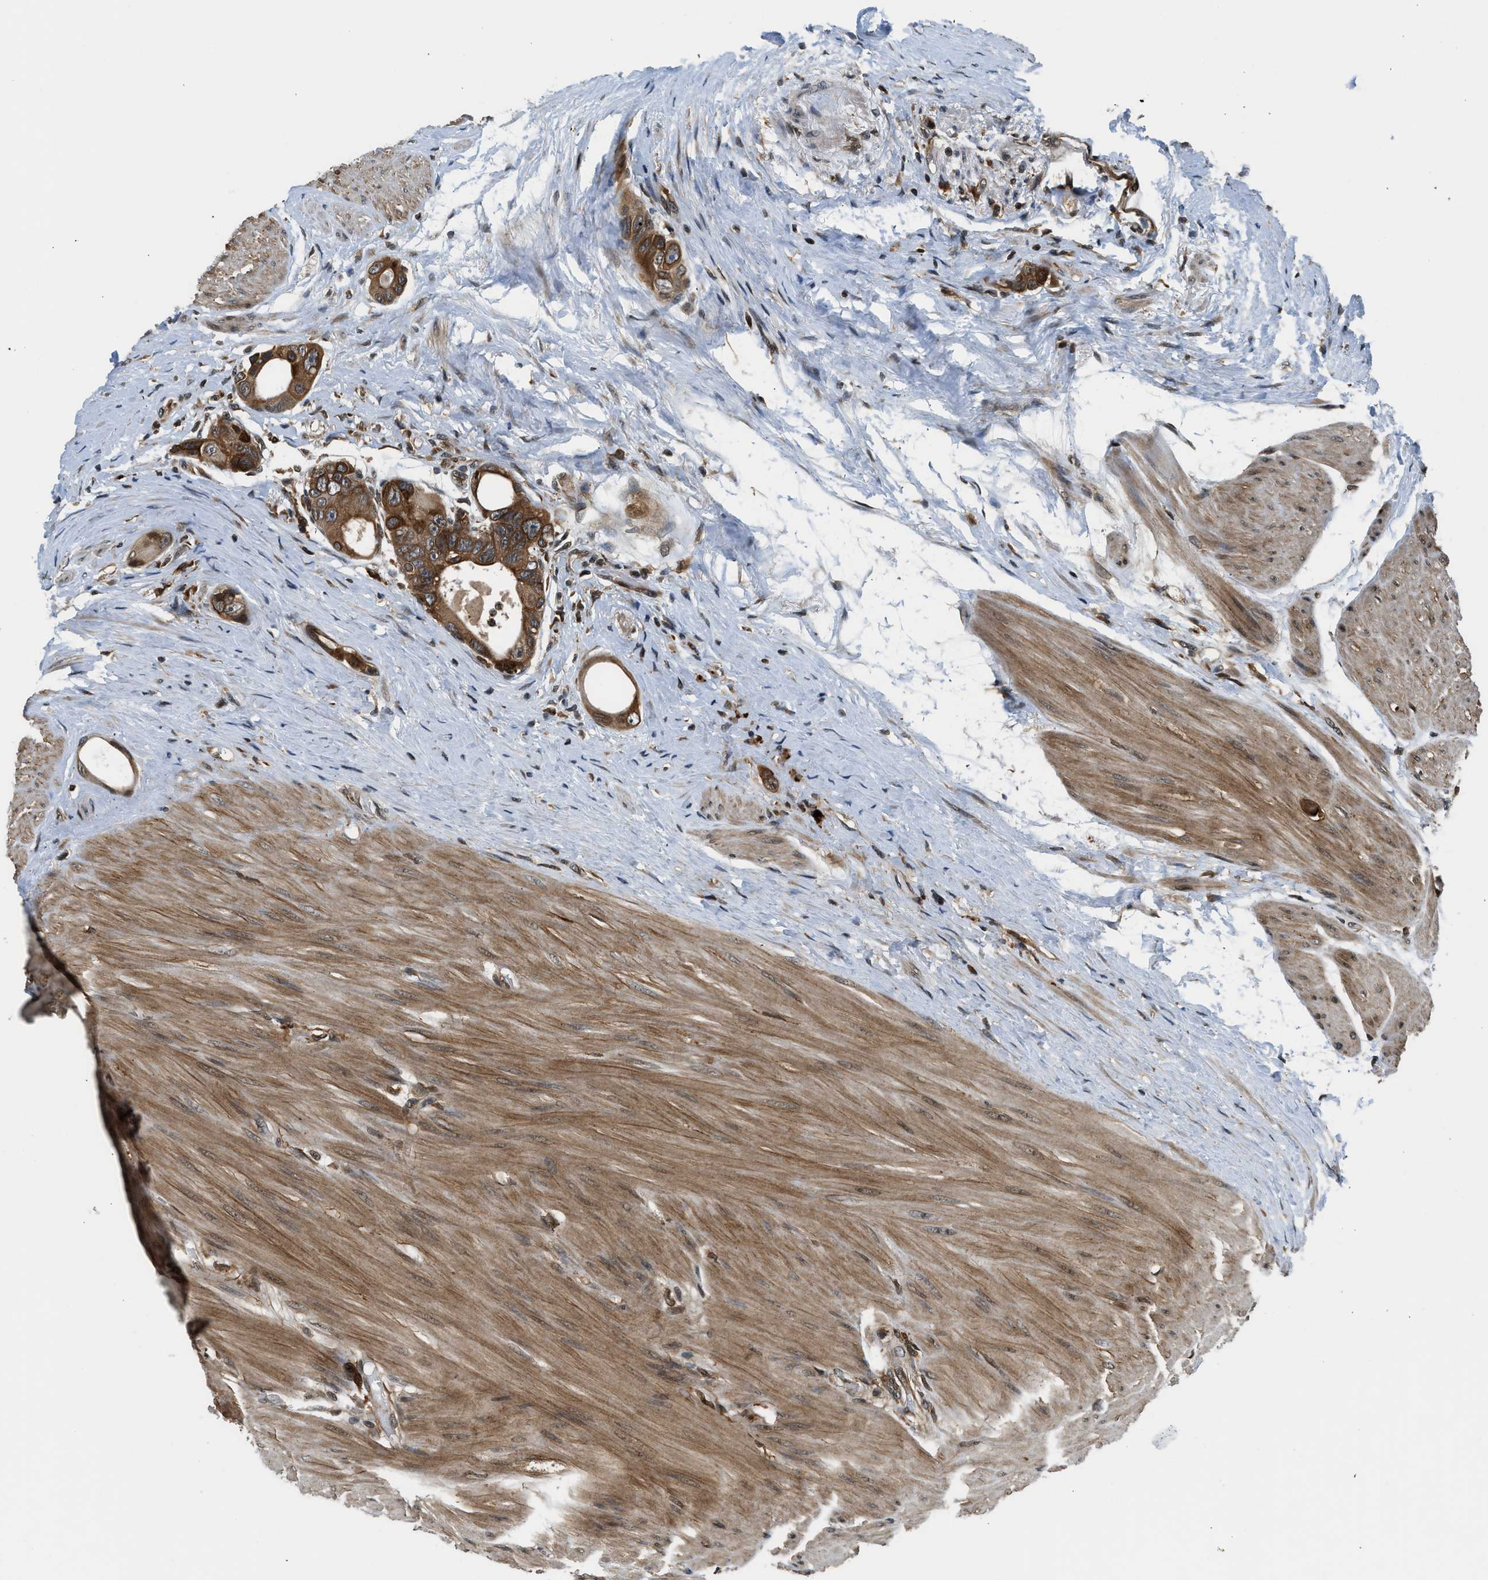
{"staining": {"intensity": "moderate", "quantity": ">75%", "location": "cytoplasmic/membranous"}, "tissue": "colorectal cancer", "cell_type": "Tumor cells", "image_type": "cancer", "snomed": [{"axis": "morphology", "description": "Adenocarcinoma, NOS"}, {"axis": "topography", "description": "Rectum"}], "caption": "Colorectal adenocarcinoma tissue displays moderate cytoplasmic/membranous expression in approximately >75% of tumor cells, visualized by immunohistochemistry.", "gene": "RETREG3", "patient": {"sex": "male", "age": 51}}